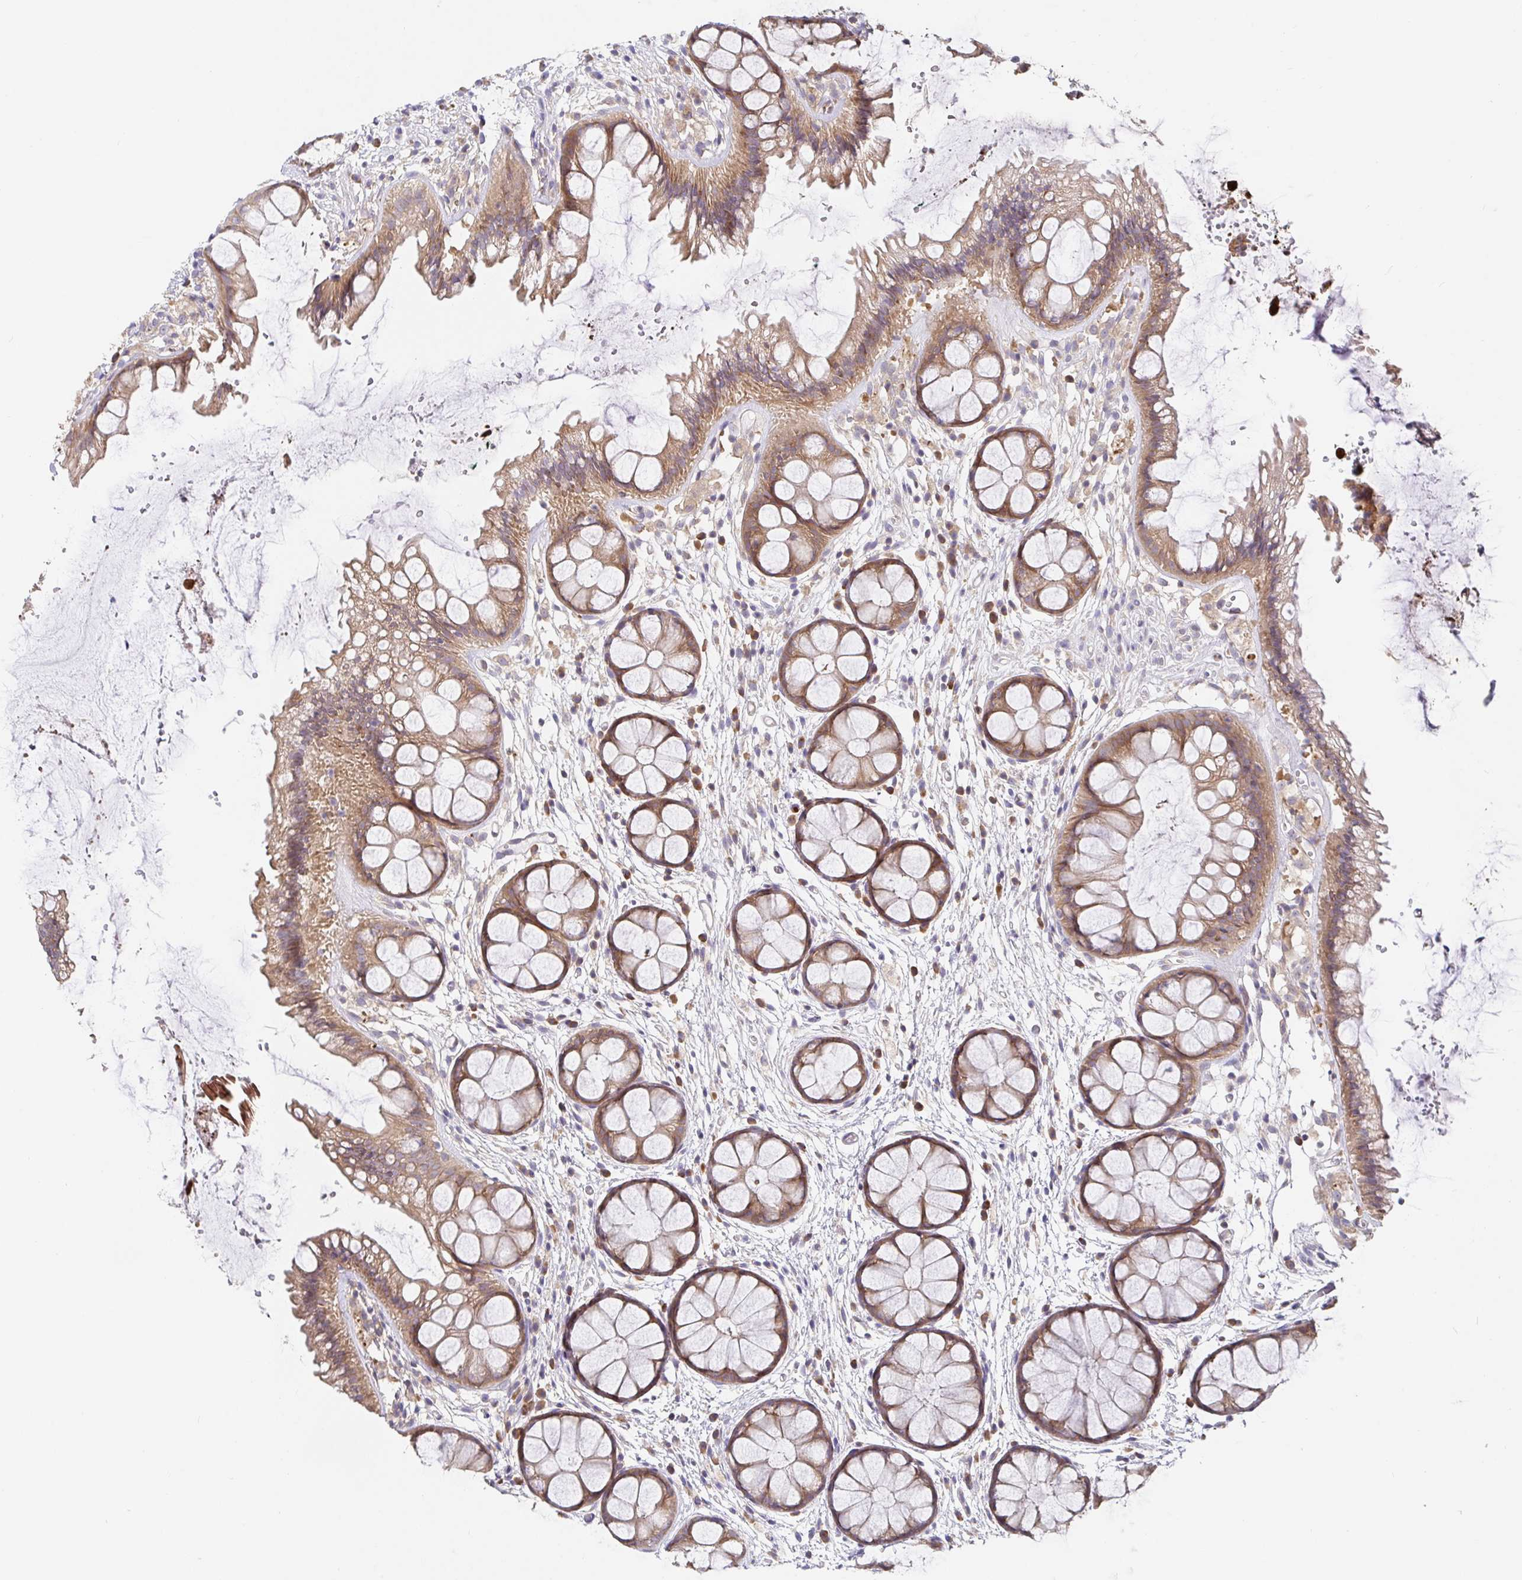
{"staining": {"intensity": "moderate", "quantity": ">75%", "location": "cytoplasmic/membranous"}, "tissue": "rectum", "cell_type": "Glandular cells", "image_type": "normal", "snomed": [{"axis": "morphology", "description": "Normal tissue, NOS"}, {"axis": "topography", "description": "Rectum"}], "caption": "The micrograph demonstrates staining of unremarkable rectum, revealing moderate cytoplasmic/membranous protein expression (brown color) within glandular cells.", "gene": "PDPK1", "patient": {"sex": "female", "age": 62}}